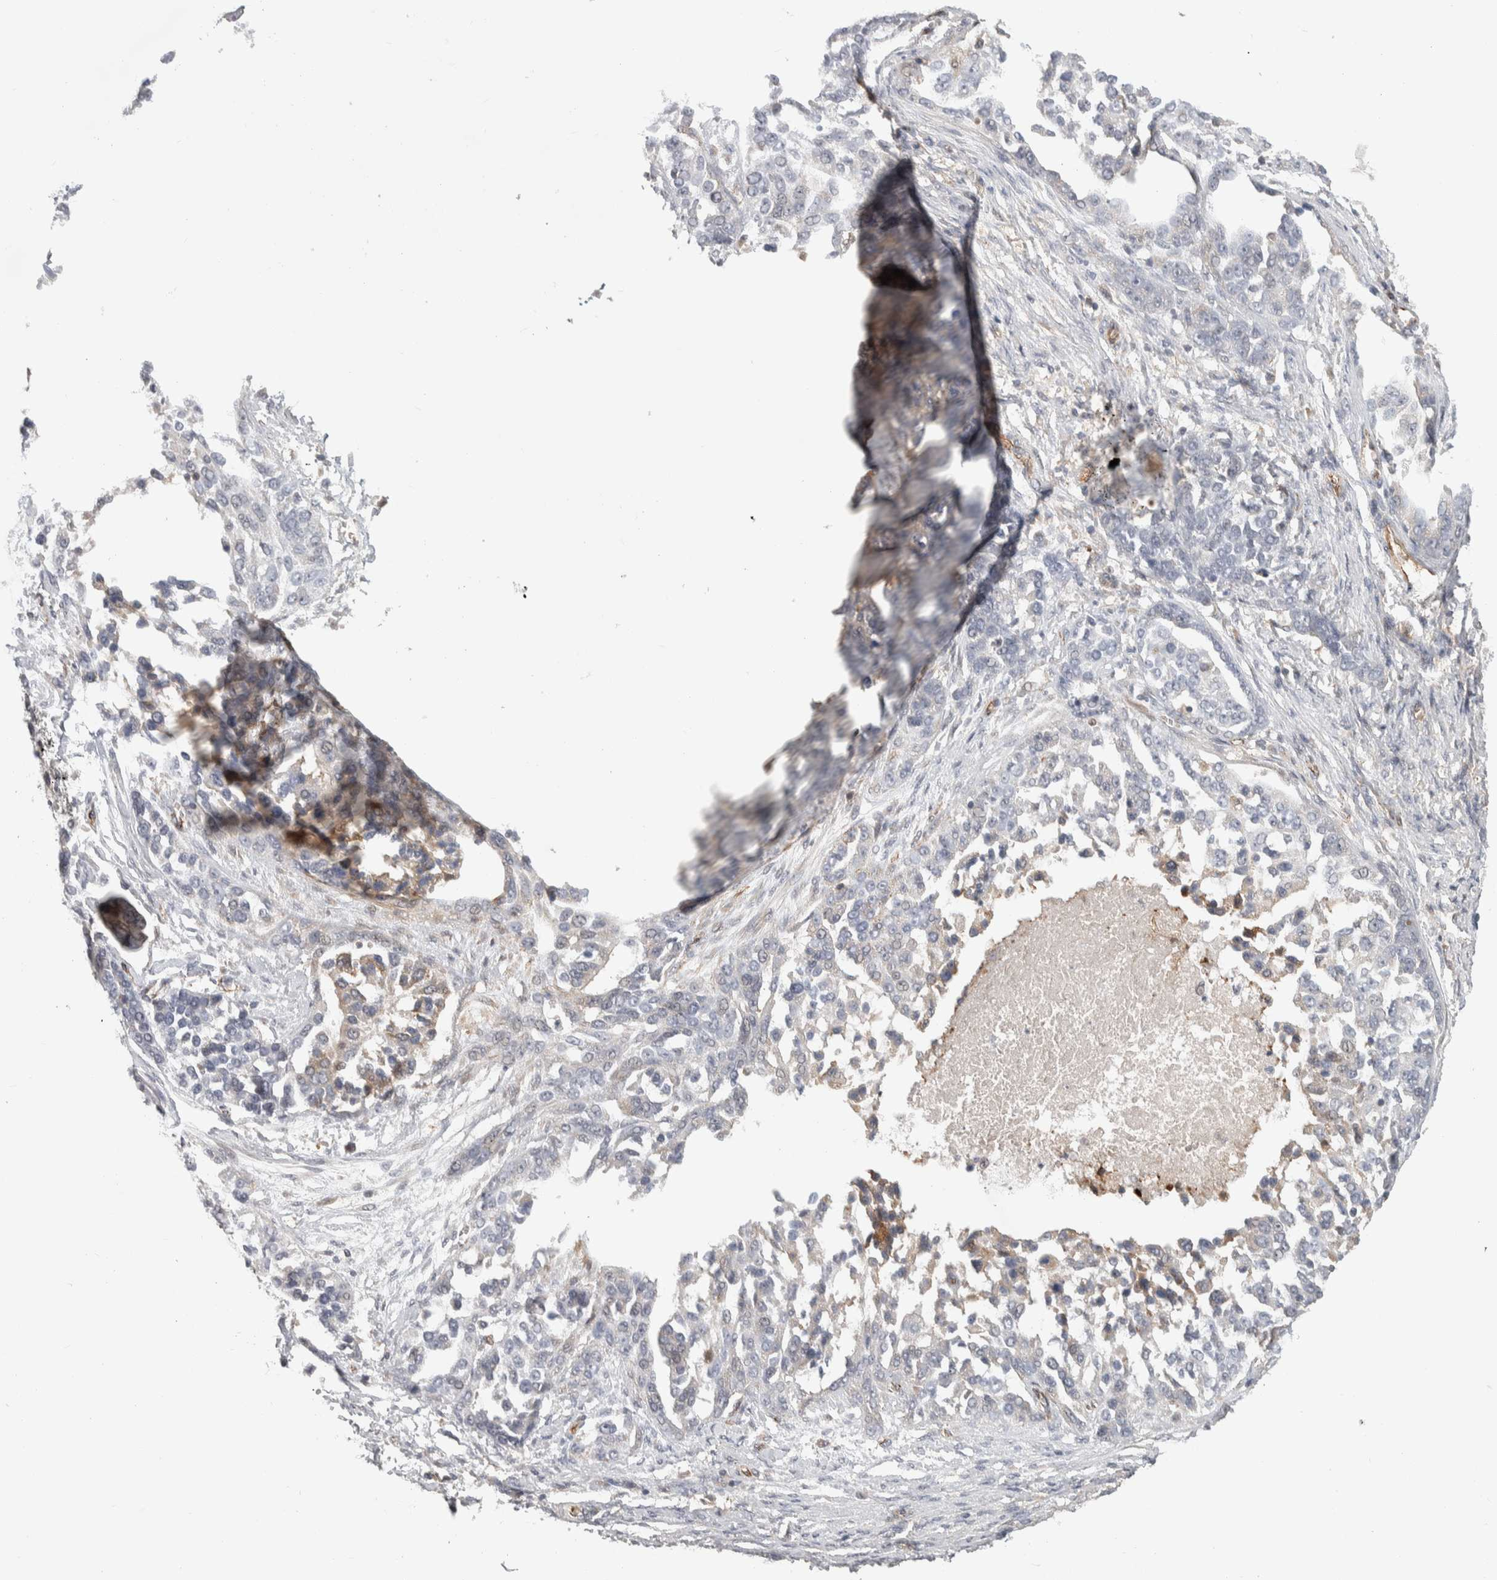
{"staining": {"intensity": "negative", "quantity": "none", "location": "none"}, "tissue": "ovarian cancer", "cell_type": "Tumor cells", "image_type": "cancer", "snomed": [{"axis": "morphology", "description": "Cystadenocarcinoma, serous, NOS"}, {"axis": "topography", "description": "Ovary"}], "caption": "IHC photomicrograph of ovarian serous cystadenocarcinoma stained for a protein (brown), which displays no expression in tumor cells.", "gene": "ZNF862", "patient": {"sex": "female", "age": 44}}